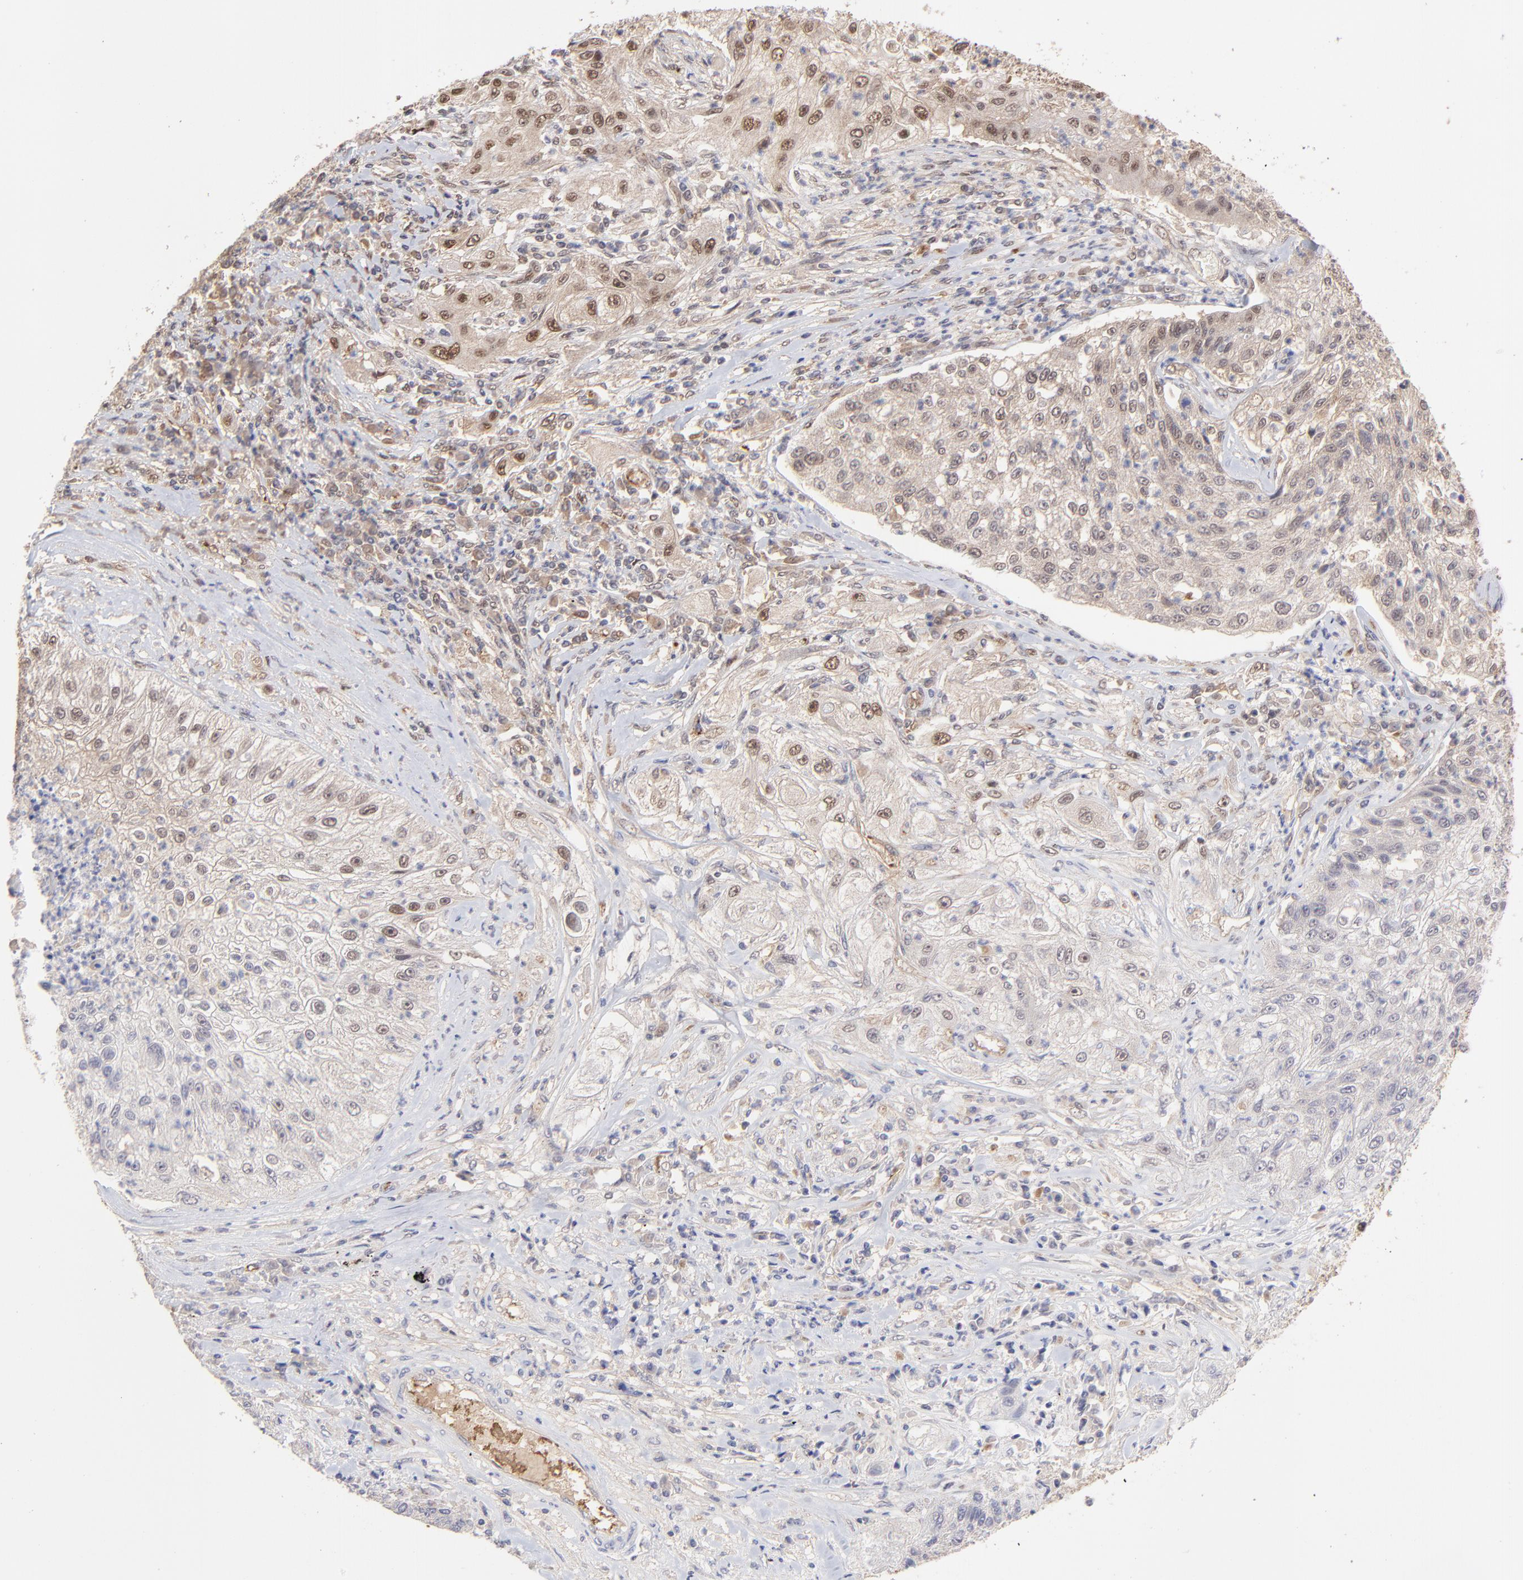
{"staining": {"intensity": "moderate", "quantity": "25%-75%", "location": "cytoplasmic/membranous,nuclear"}, "tissue": "lung cancer", "cell_type": "Tumor cells", "image_type": "cancer", "snomed": [{"axis": "morphology", "description": "Inflammation, NOS"}, {"axis": "morphology", "description": "Squamous cell carcinoma, NOS"}, {"axis": "topography", "description": "Lymph node"}, {"axis": "topography", "description": "Soft tissue"}, {"axis": "topography", "description": "Lung"}], "caption": "High-power microscopy captured an IHC image of squamous cell carcinoma (lung), revealing moderate cytoplasmic/membranous and nuclear positivity in about 25%-75% of tumor cells.", "gene": "PSMD14", "patient": {"sex": "male", "age": 66}}